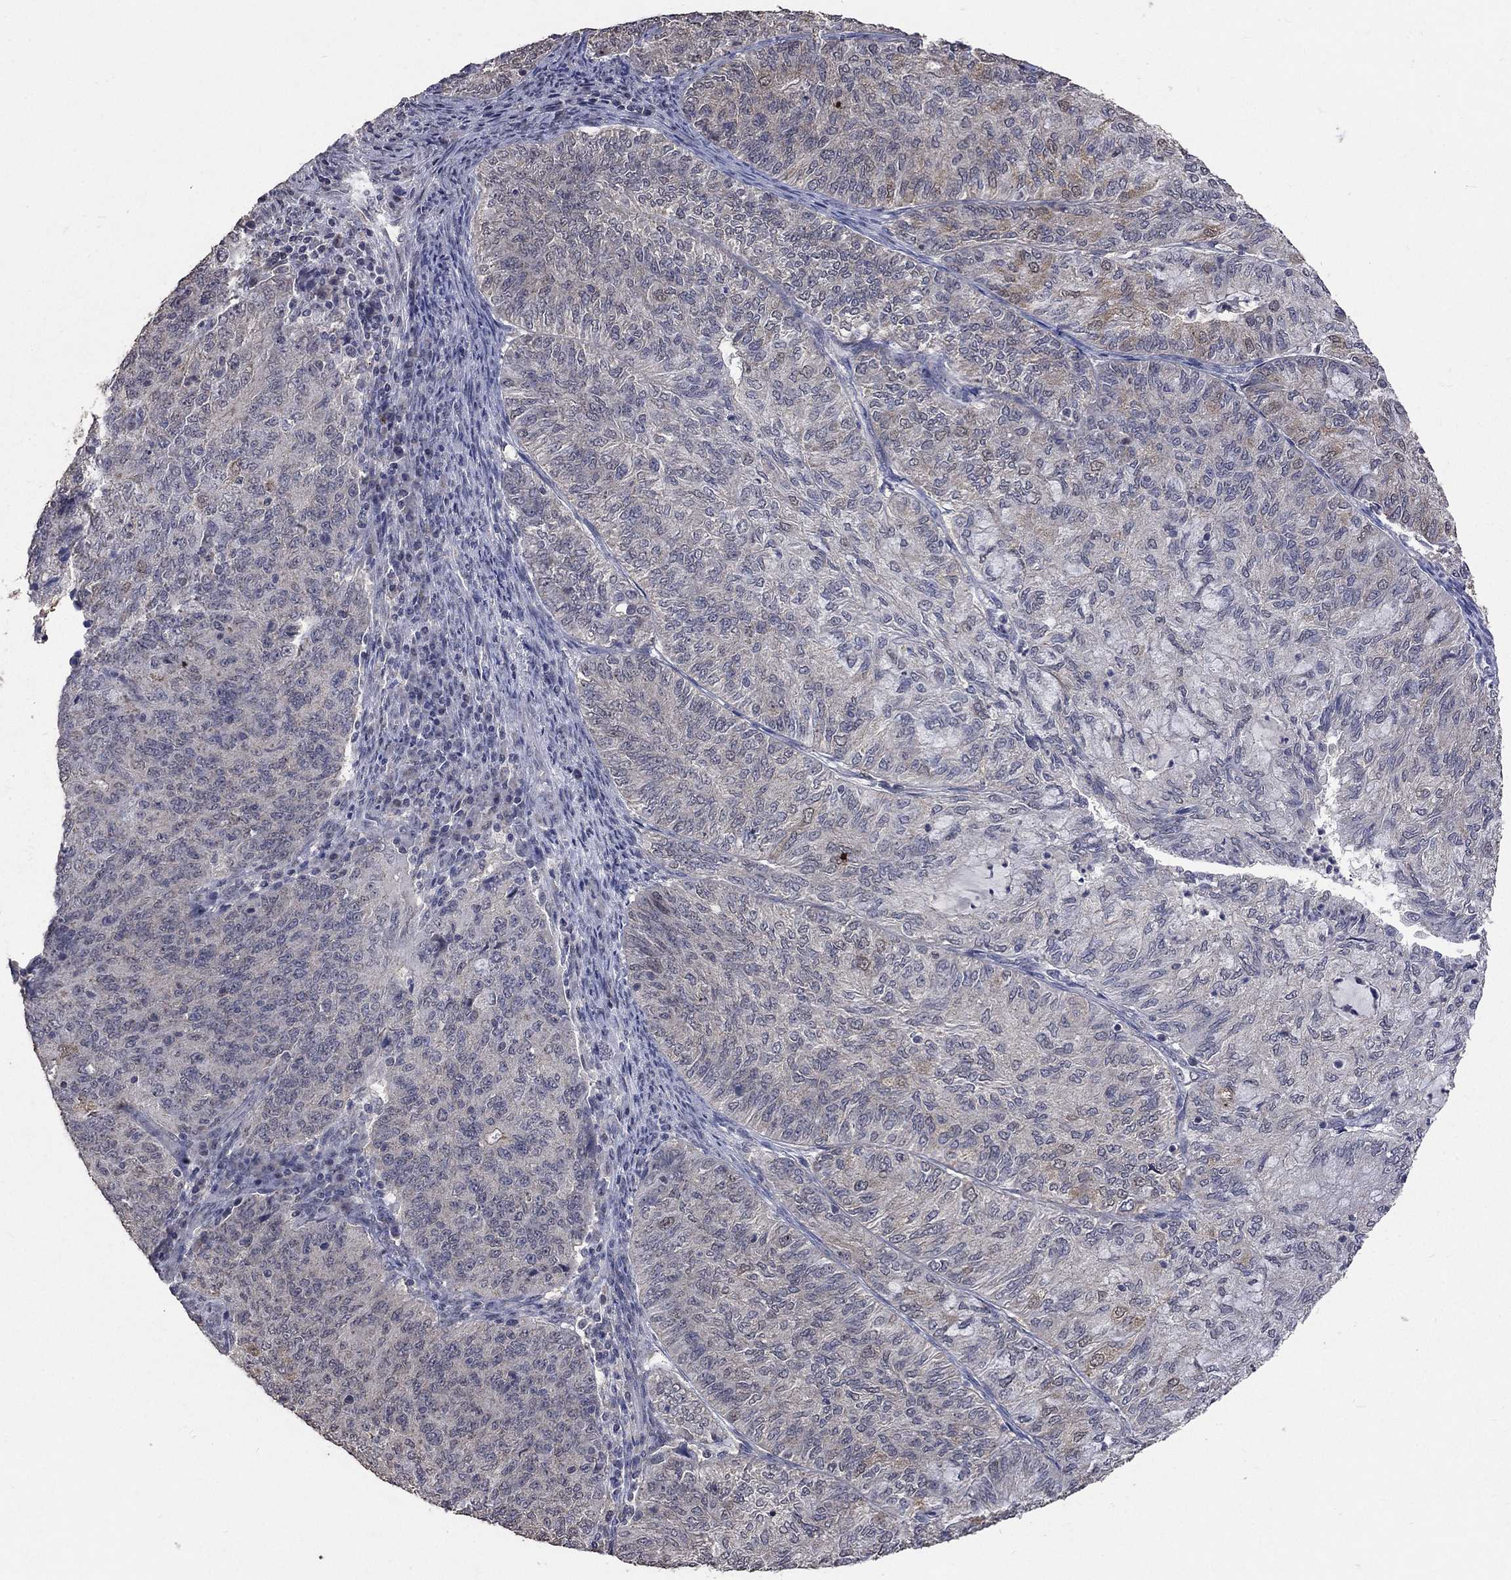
{"staining": {"intensity": "moderate", "quantity": "<25%", "location": "cytoplasmic/membranous"}, "tissue": "endometrial cancer", "cell_type": "Tumor cells", "image_type": "cancer", "snomed": [{"axis": "morphology", "description": "Adenocarcinoma, NOS"}, {"axis": "topography", "description": "Endometrium"}], "caption": "Adenocarcinoma (endometrial) stained for a protein exhibits moderate cytoplasmic/membranous positivity in tumor cells.", "gene": "SPATA33", "patient": {"sex": "female", "age": 82}}